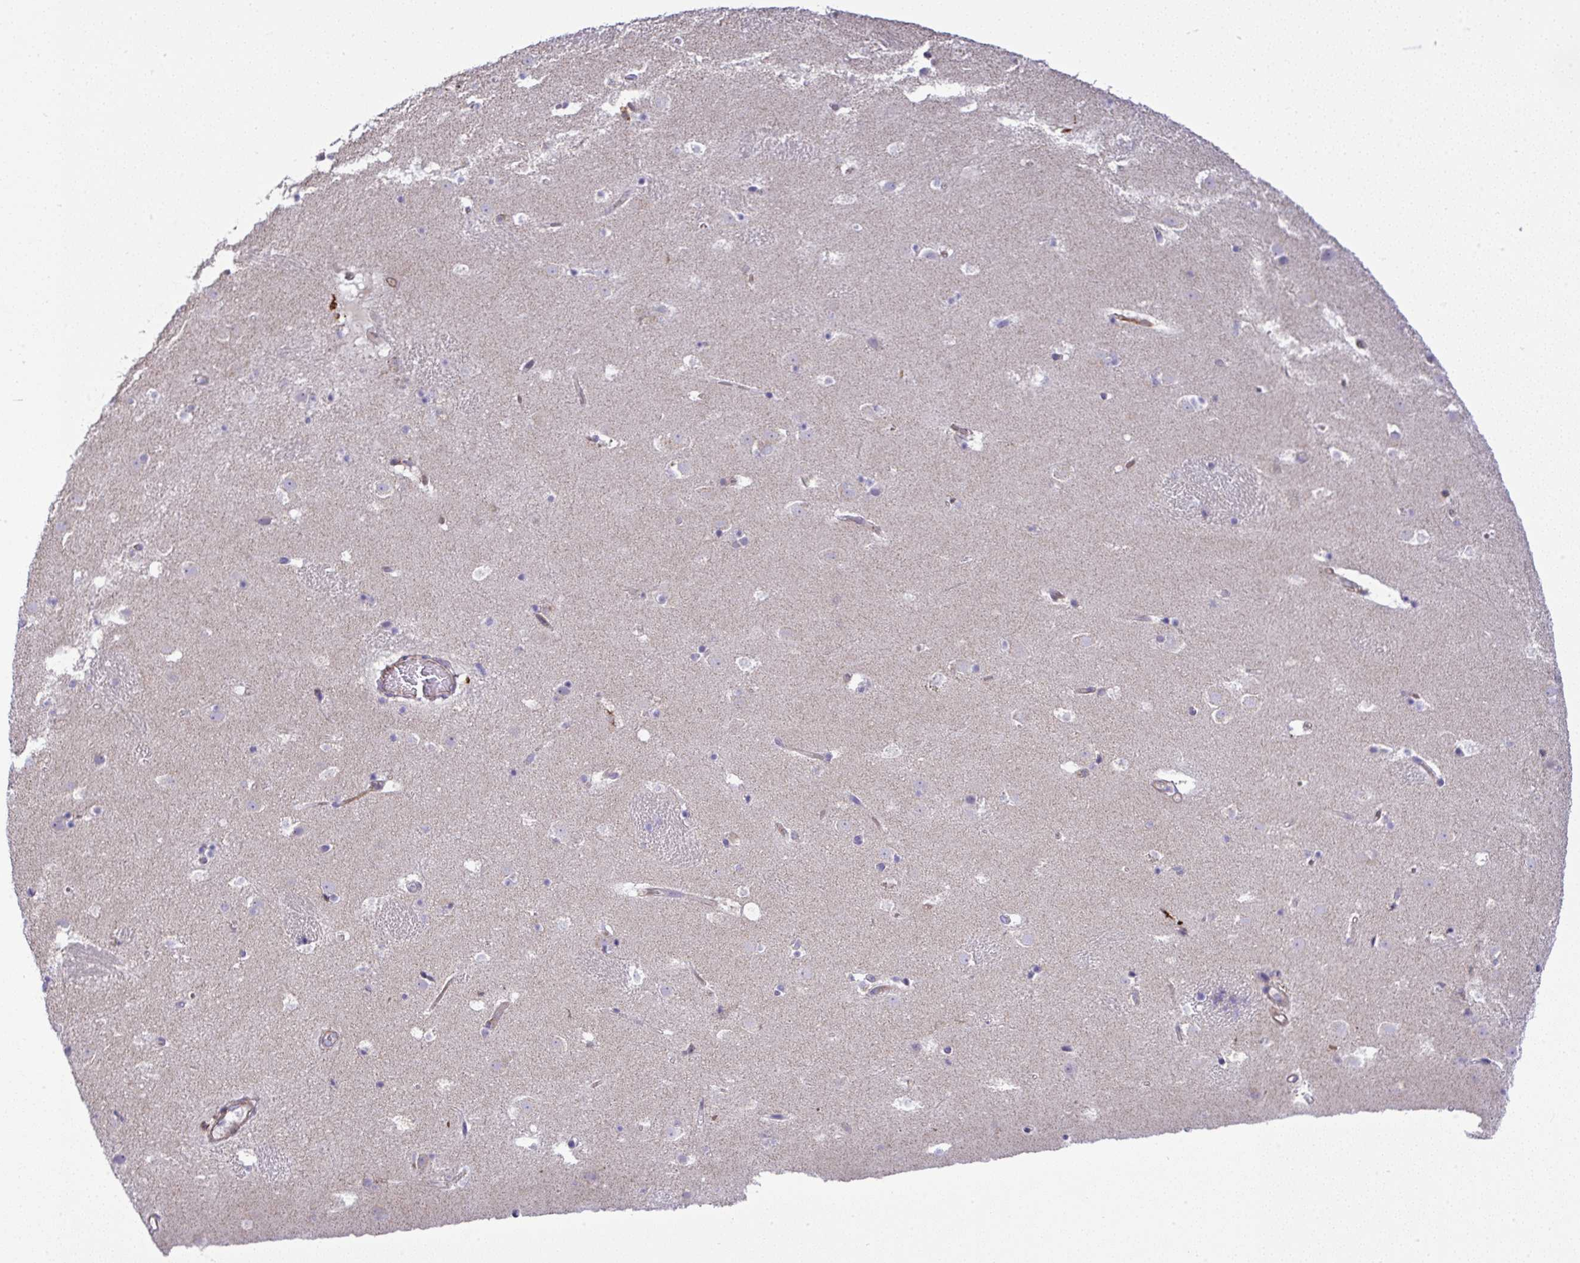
{"staining": {"intensity": "negative", "quantity": "none", "location": "none"}, "tissue": "caudate", "cell_type": "Glial cells", "image_type": "normal", "snomed": [{"axis": "morphology", "description": "Normal tissue, NOS"}, {"axis": "topography", "description": "Lateral ventricle wall"}], "caption": "Immunohistochemistry photomicrograph of normal caudate: caudate stained with DAB (3,3'-diaminobenzidine) exhibits no significant protein expression in glial cells.", "gene": "GRID2", "patient": {"sex": "male", "age": 37}}